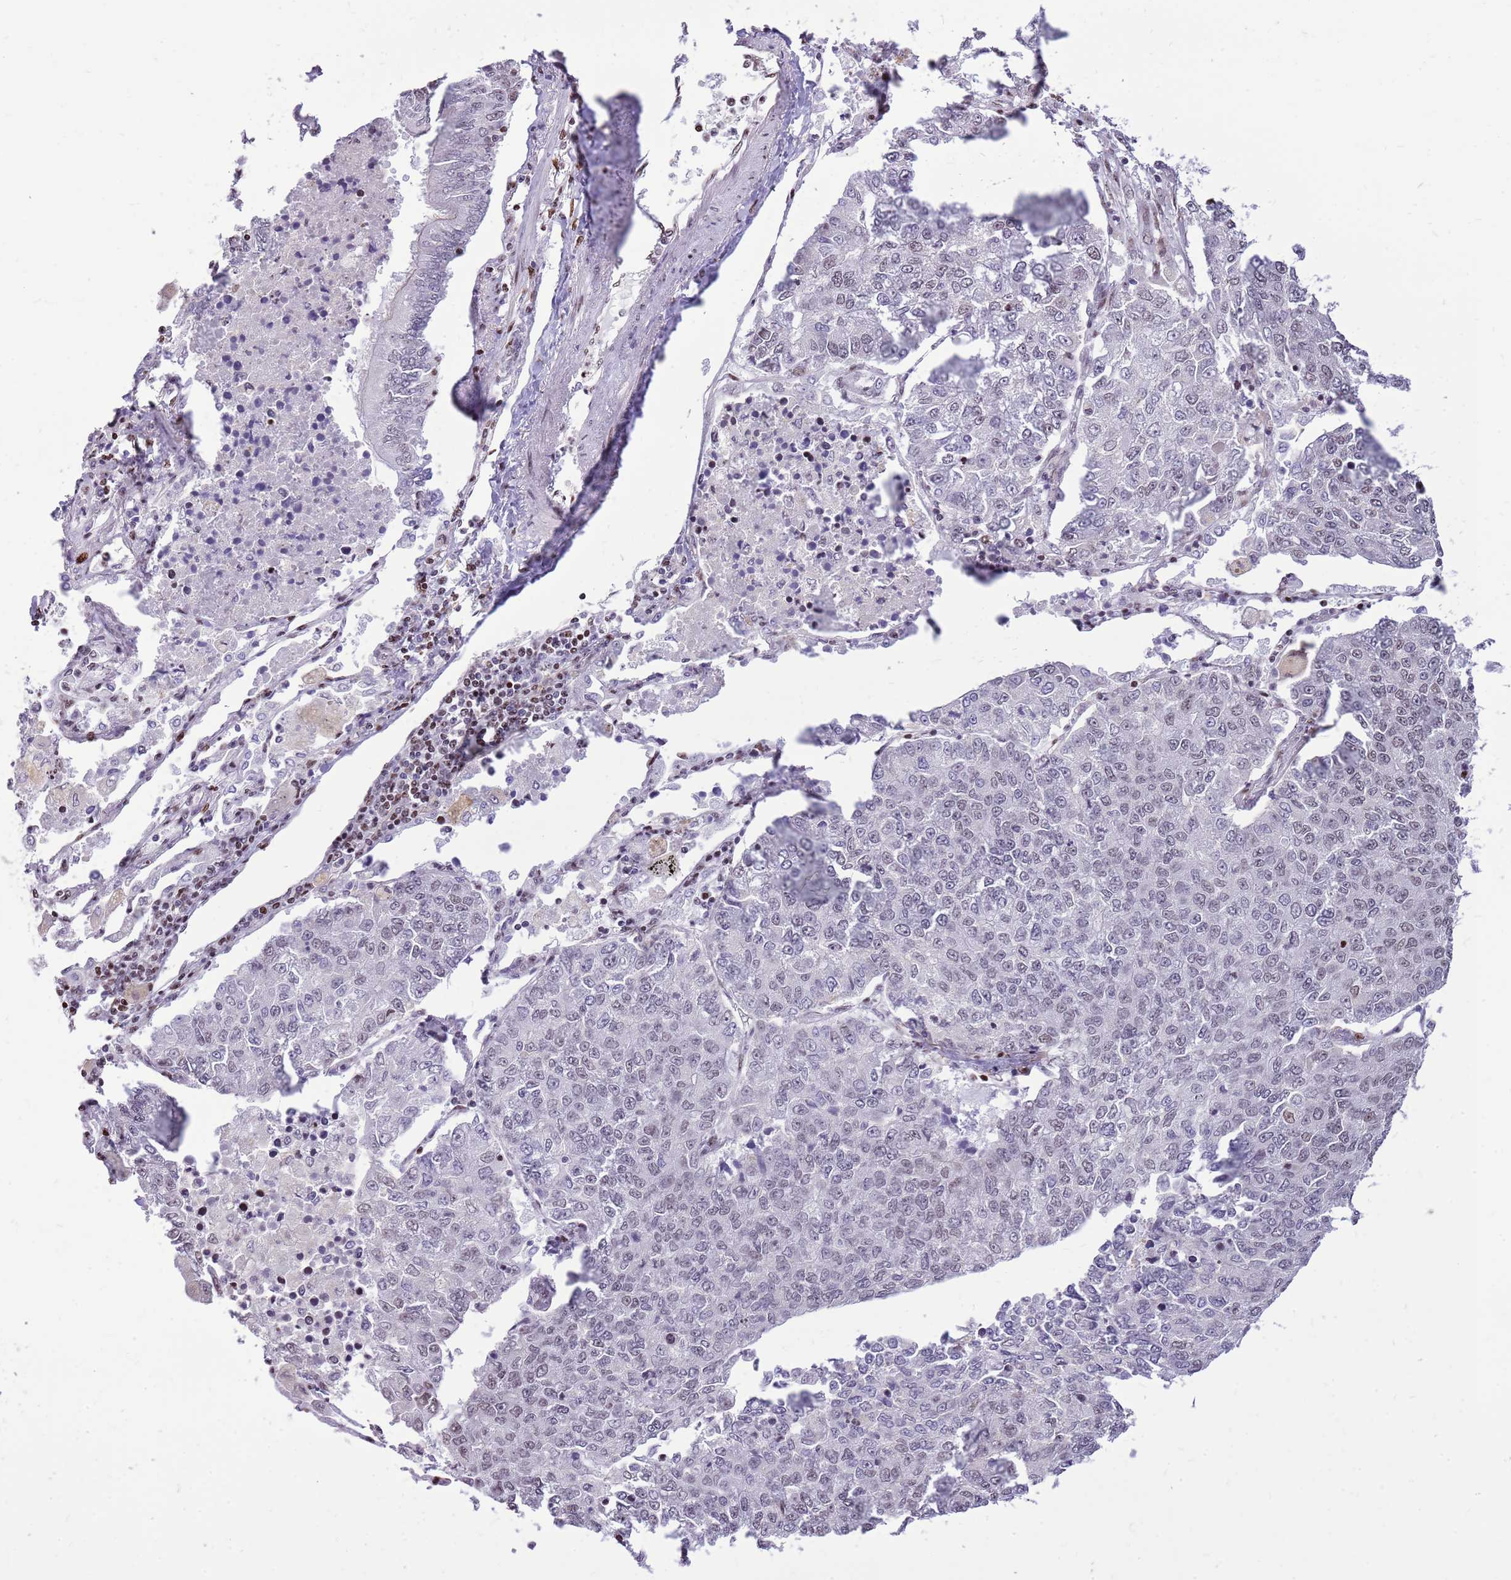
{"staining": {"intensity": "moderate", "quantity": "25%-75%", "location": "nuclear"}, "tissue": "lung cancer", "cell_type": "Tumor cells", "image_type": "cancer", "snomed": [{"axis": "morphology", "description": "Squamous cell carcinoma, NOS"}, {"axis": "topography", "description": "Lung"}], "caption": "Immunohistochemistry (IHC) photomicrograph of neoplastic tissue: human lung squamous cell carcinoma stained using immunohistochemistry demonstrates medium levels of moderate protein expression localized specifically in the nuclear of tumor cells, appearing as a nuclear brown color.", "gene": "WASHC4", "patient": {"sex": "female", "age": 70}}